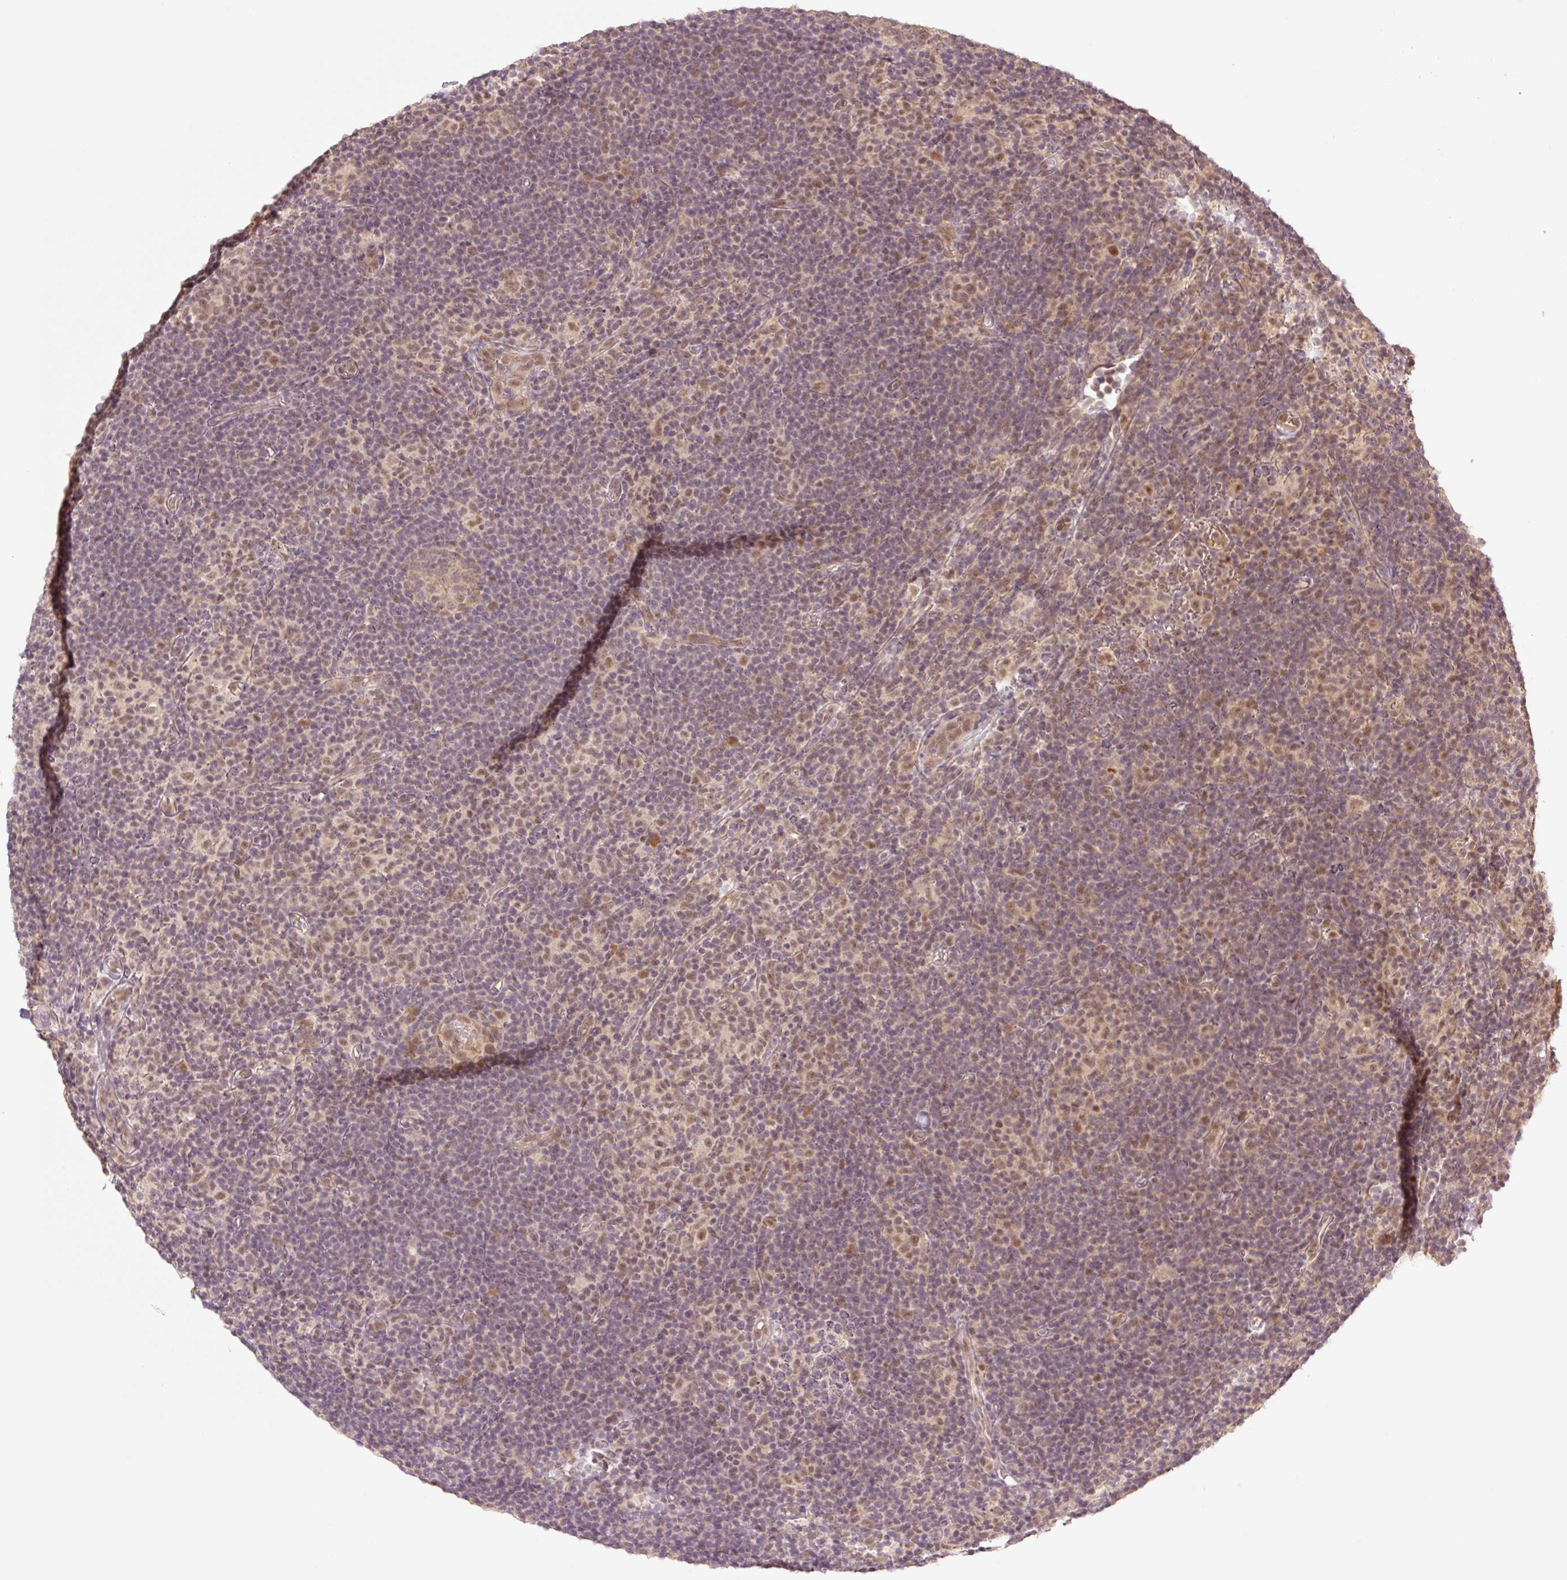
{"staining": {"intensity": "weak", "quantity": "25%-75%", "location": "cytoplasmic/membranous,nuclear"}, "tissue": "lymphoma", "cell_type": "Tumor cells", "image_type": "cancer", "snomed": [{"axis": "morphology", "description": "Hodgkin's disease, NOS"}, {"axis": "topography", "description": "Lymph node"}], "caption": "The image exhibits a brown stain indicating the presence of a protein in the cytoplasmic/membranous and nuclear of tumor cells in lymphoma.", "gene": "YJU2B", "patient": {"sex": "female", "age": 57}}